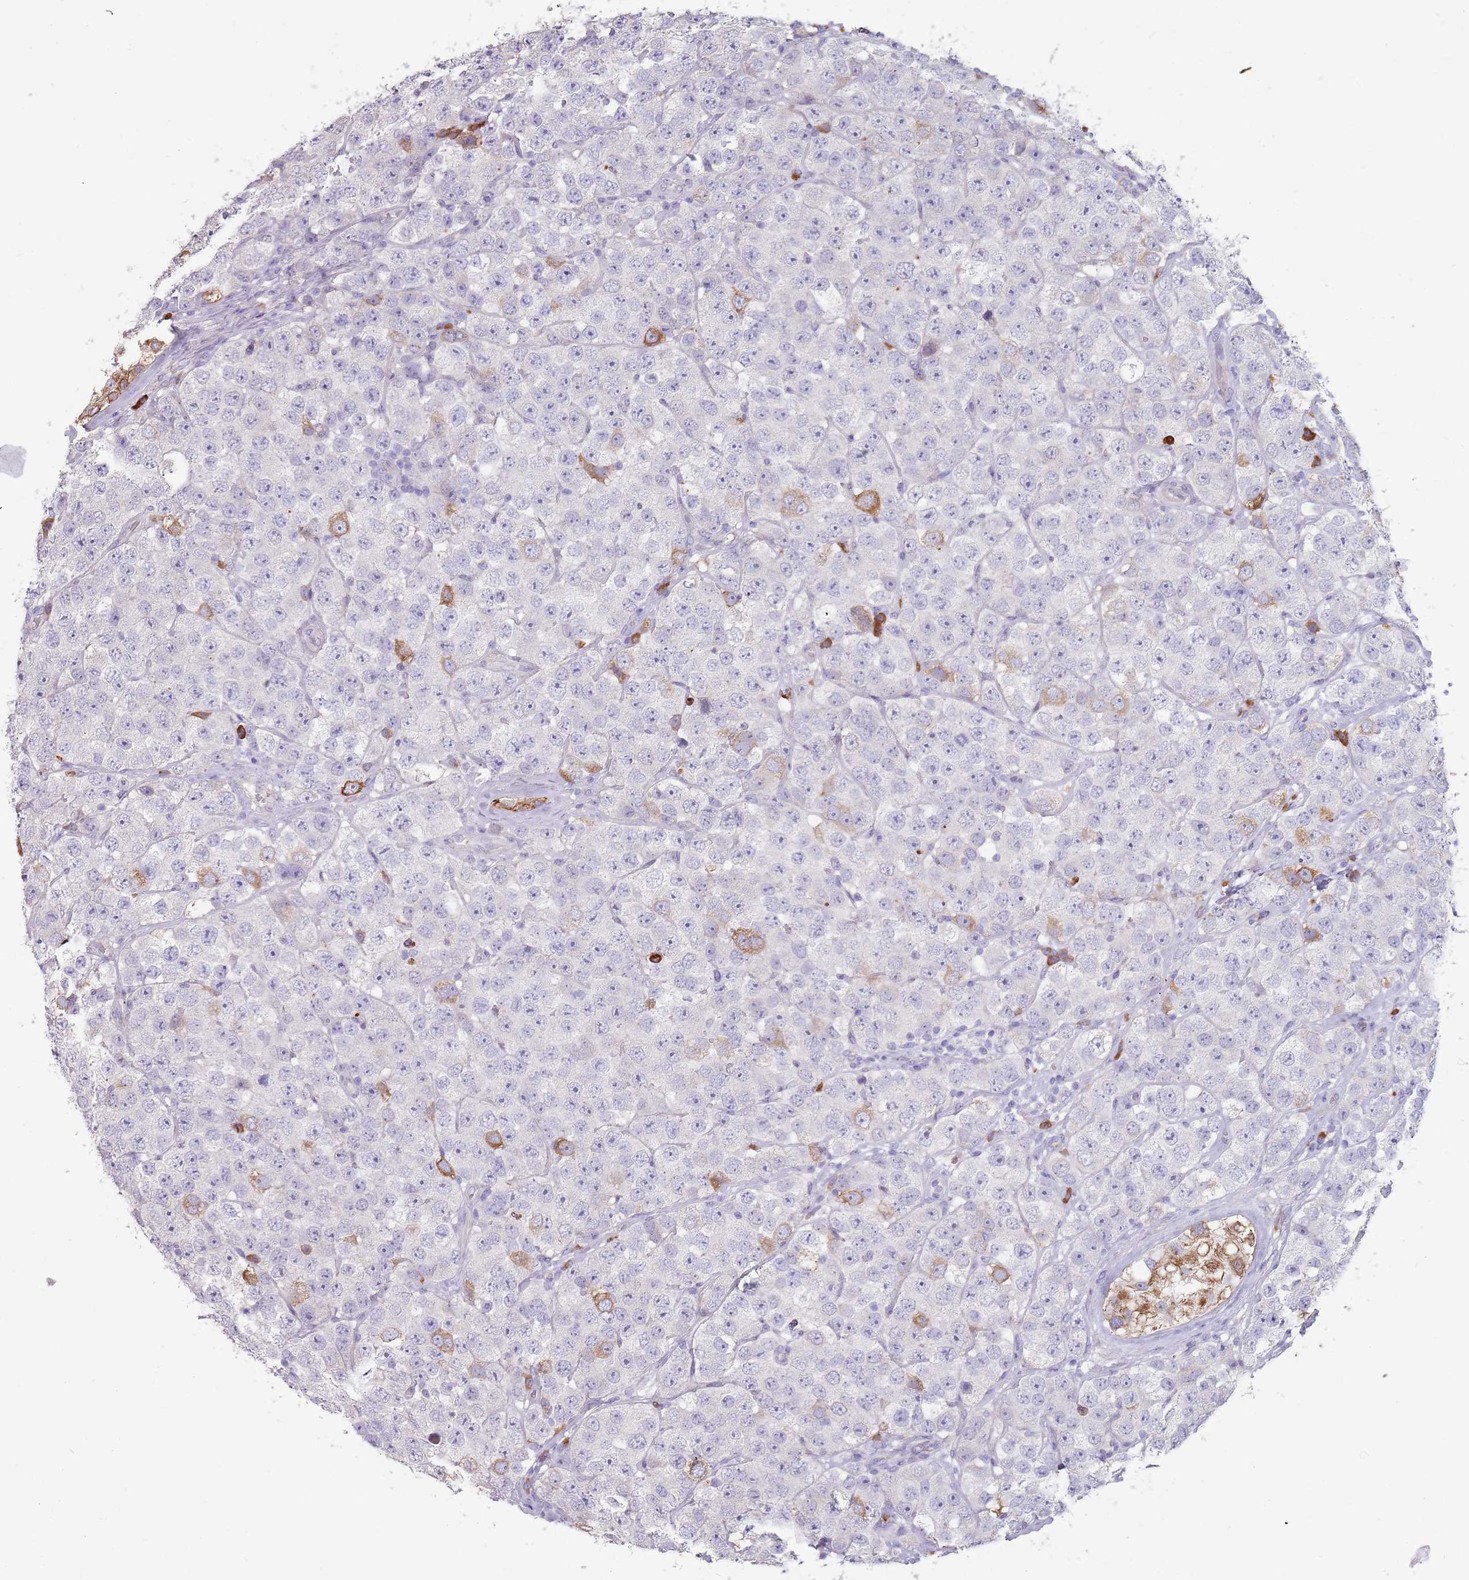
{"staining": {"intensity": "moderate", "quantity": "<25%", "location": "cytoplasmic/membranous"}, "tissue": "testis cancer", "cell_type": "Tumor cells", "image_type": "cancer", "snomed": [{"axis": "morphology", "description": "Seminoma, NOS"}, {"axis": "topography", "description": "Testis"}], "caption": "This photomicrograph displays testis cancer stained with immunohistochemistry to label a protein in brown. The cytoplasmic/membranous of tumor cells show moderate positivity for the protein. Nuclei are counter-stained blue.", "gene": "DXO", "patient": {"sex": "male", "age": 28}}